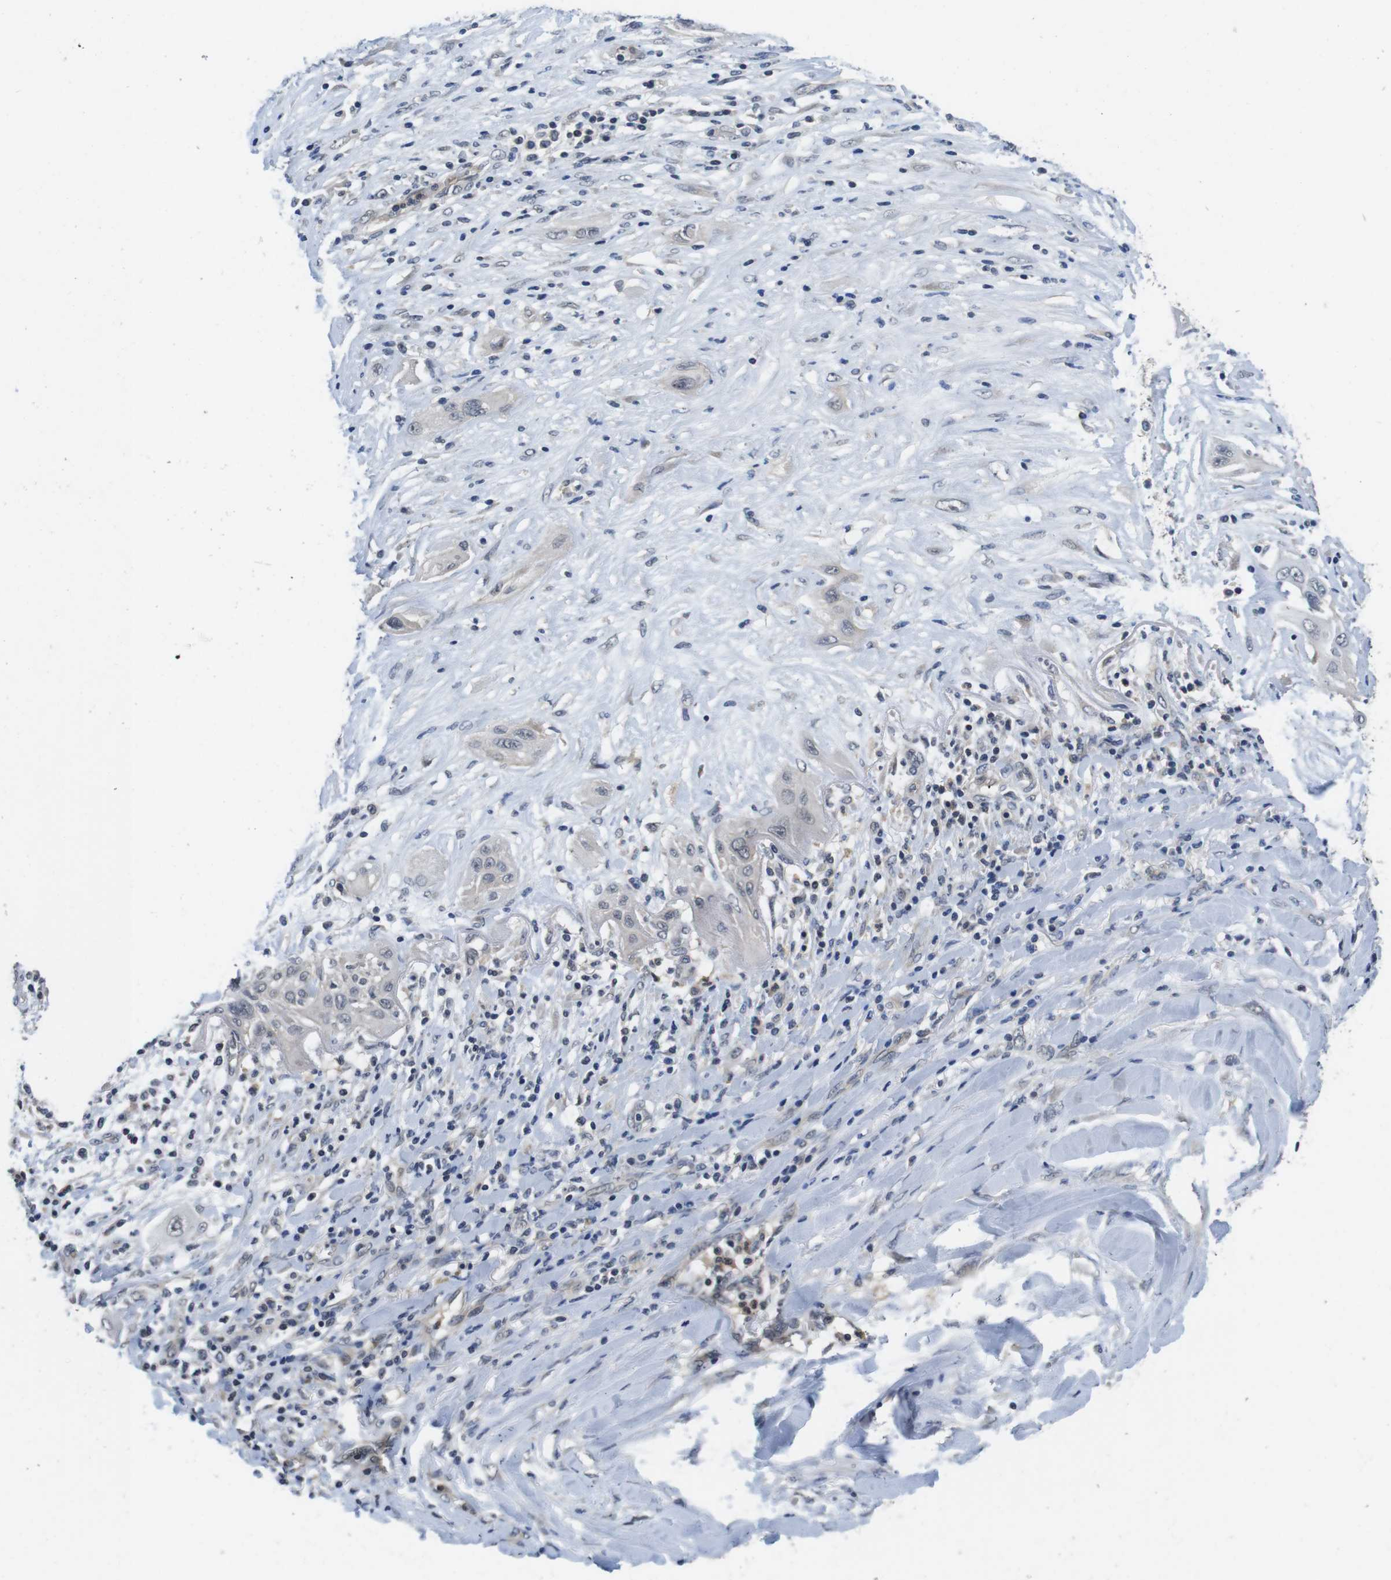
{"staining": {"intensity": "negative", "quantity": "none", "location": "none"}, "tissue": "lung cancer", "cell_type": "Tumor cells", "image_type": "cancer", "snomed": [{"axis": "morphology", "description": "Squamous cell carcinoma, NOS"}, {"axis": "topography", "description": "Lung"}], "caption": "There is no significant staining in tumor cells of lung cancer (squamous cell carcinoma).", "gene": "FADD", "patient": {"sex": "female", "age": 47}}